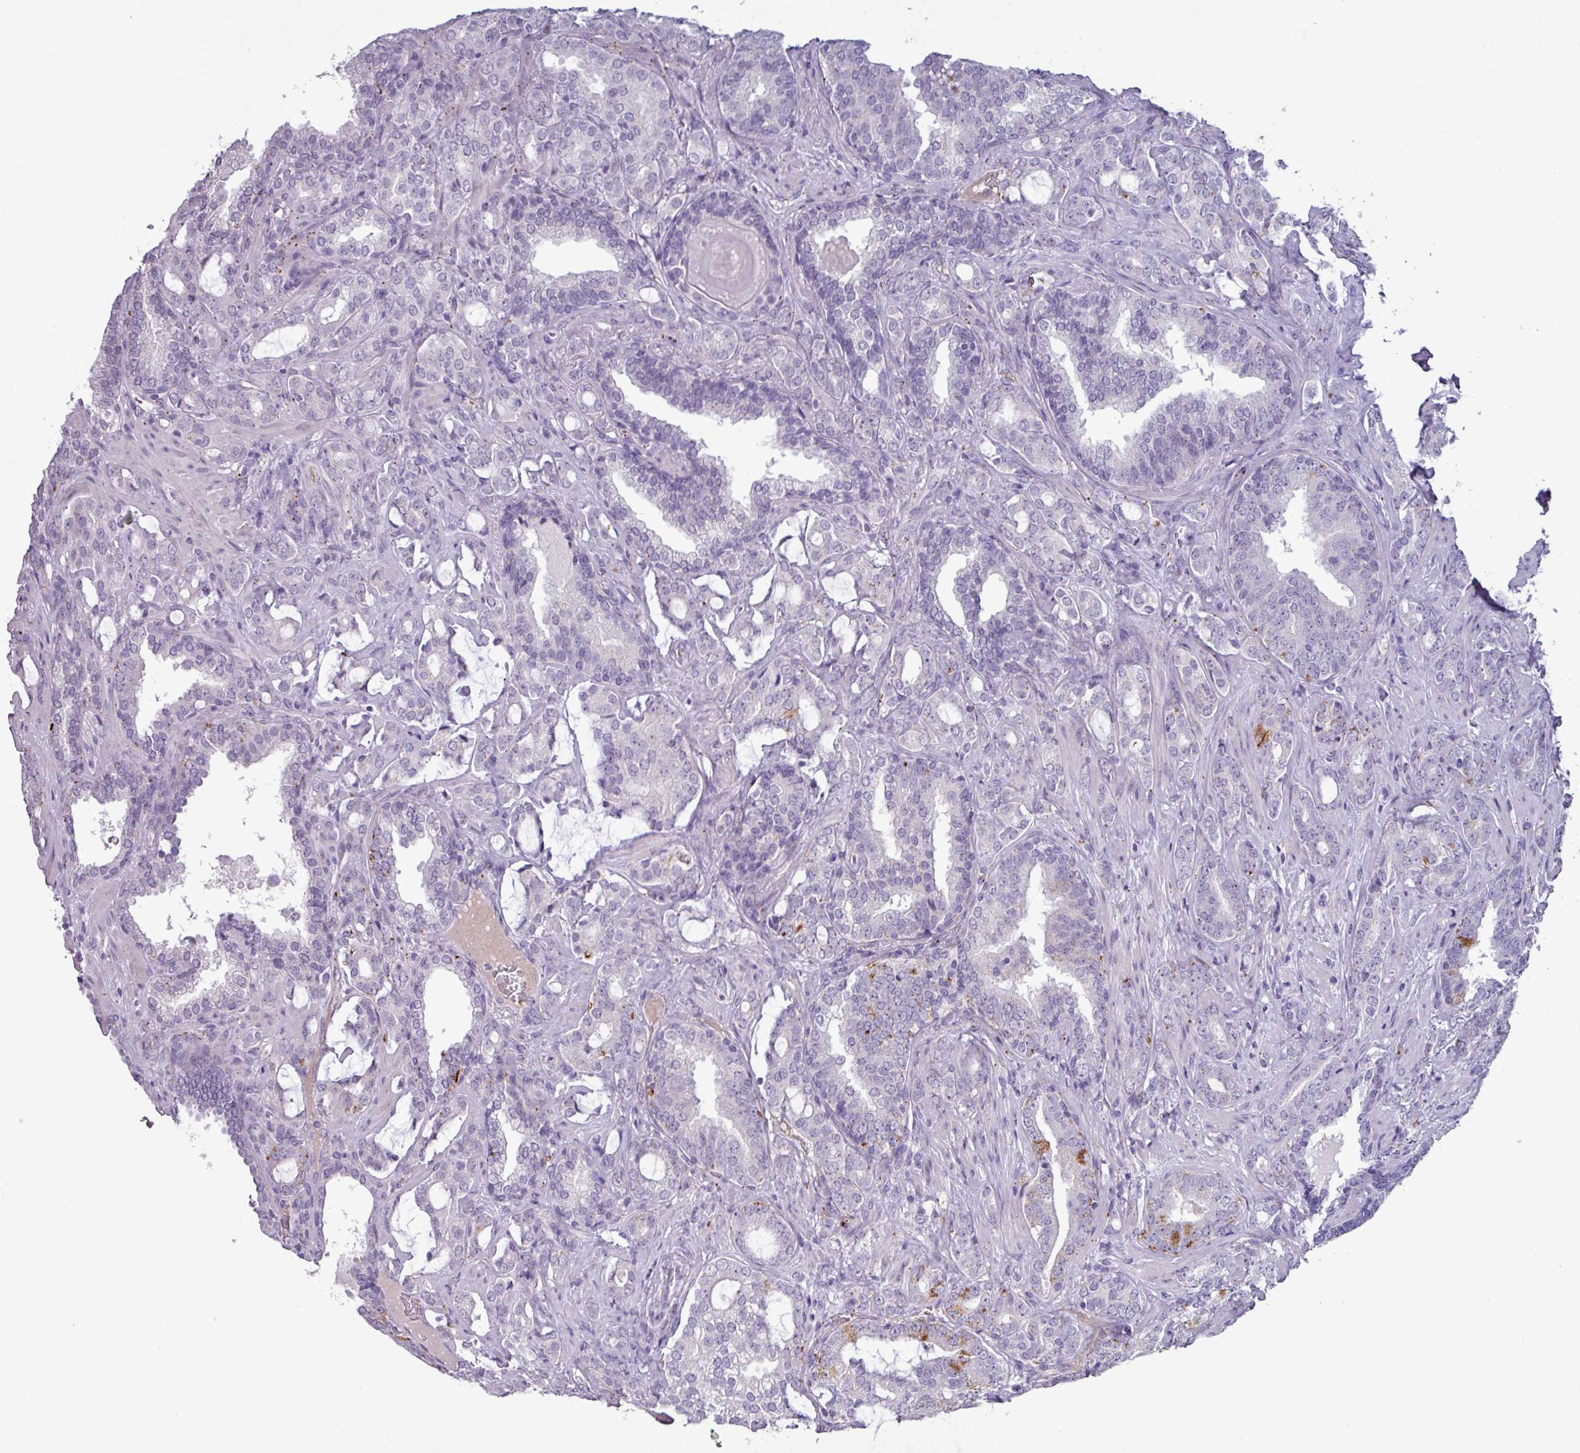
{"staining": {"intensity": "moderate", "quantity": "<25%", "location": "cytoplasmic/membranous"}, "tissue": "prostate cancer", "cell_type": "Tumor cells", "image_type": "cancer", "snomed": [{"axis": "morphology", "description": "Adenocarcinoma, High grade"}, {"axis": "topography", "description": "Prostate"}], "caption": "The histopathology image demonstrates staining of prostate adenocarcinoma (high-grade), revealing moderate cytoplasmic/membranous protein positivity (brown color) within tumor cells.", "gene": "PLIN2", "patient": {"sex": "male", "age": 63}}